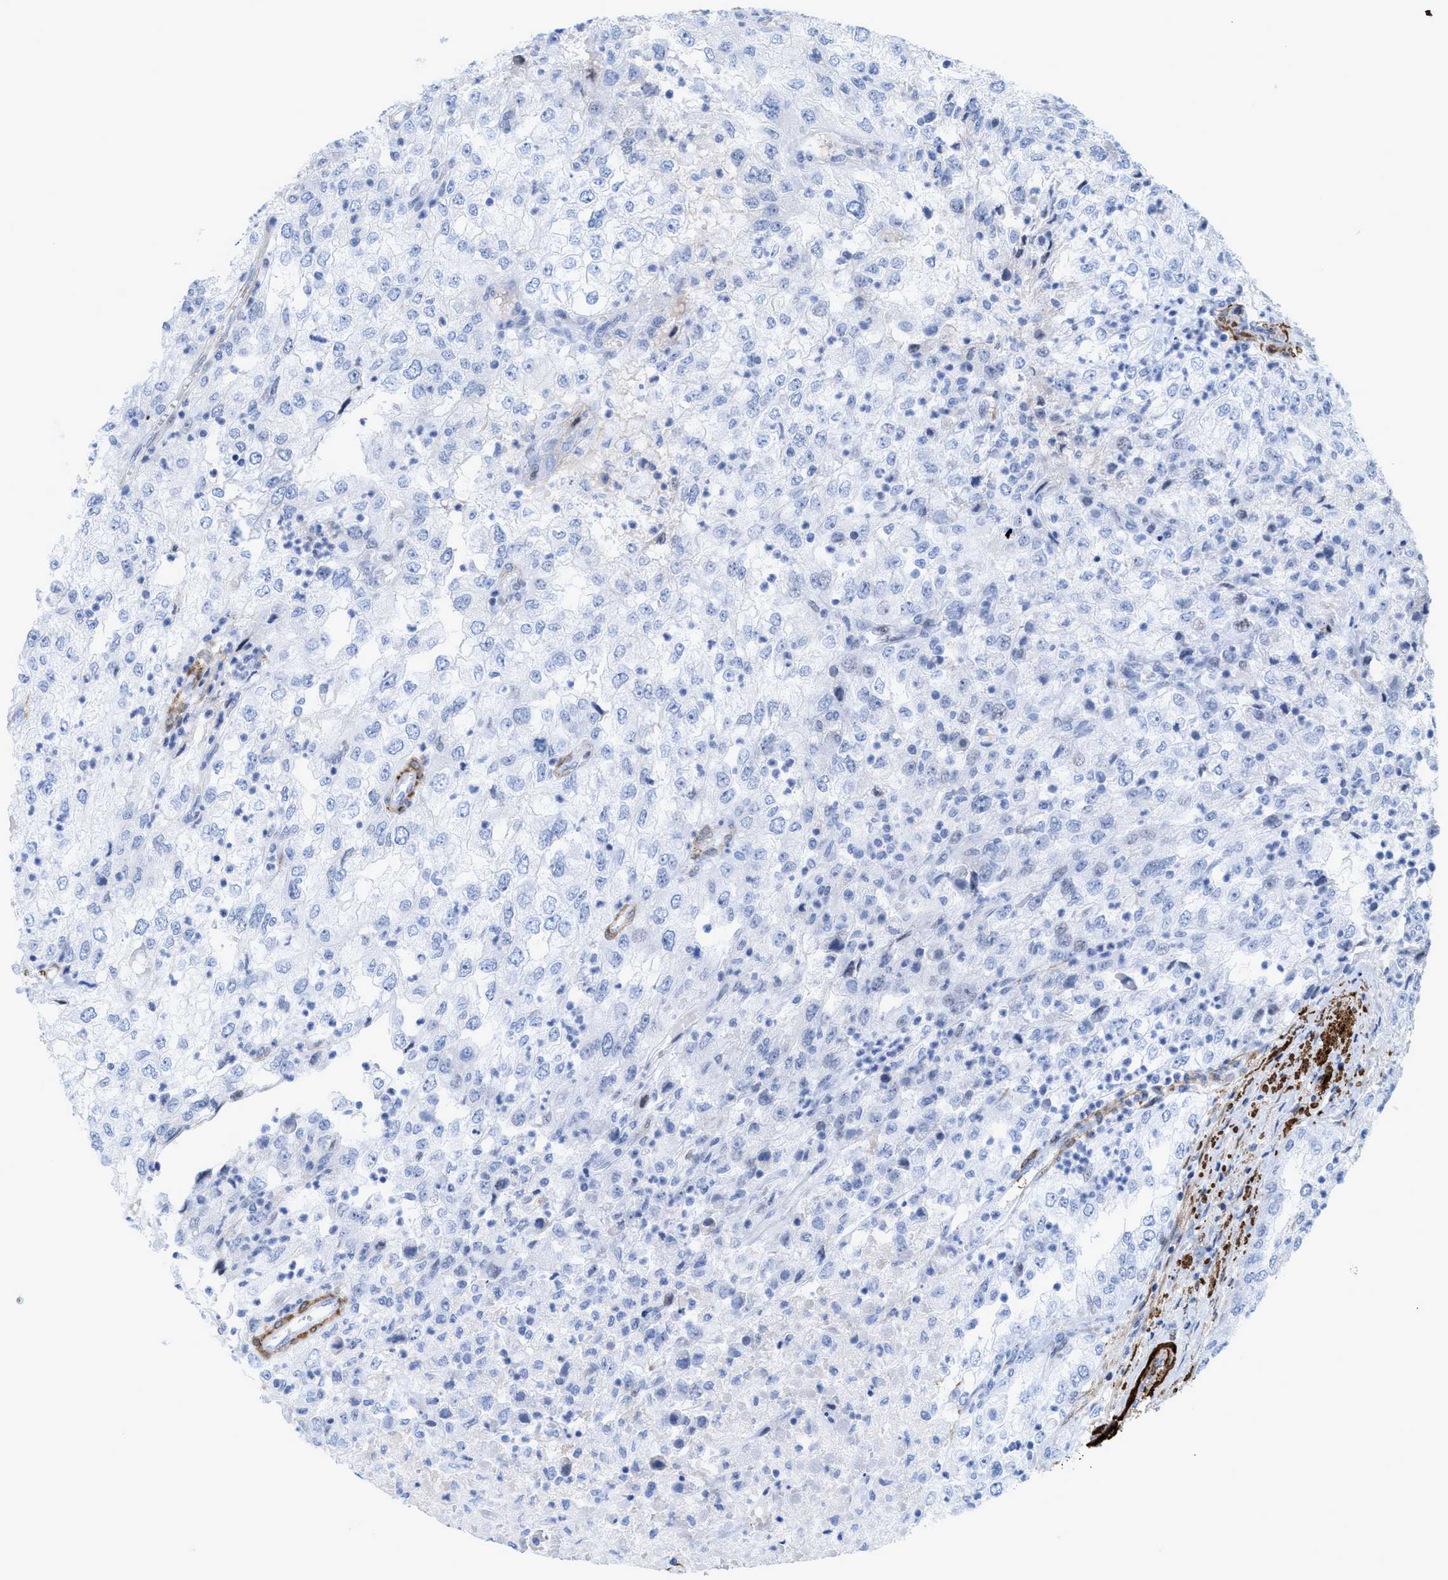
{"staining": {"intensity": "negative", "quantity": "none", "location": "none"}, "tissue": "renal cancer", "cell_type": "Tumor cells", "image_type": "cancer", "snomed": [{"axis": "morphology", "description": "Adenocarcinoma, NOS"}, {"axis": "topography", "description": "Kidney"}], "caption": "High magnification brightfield microscopy of renal adenocarcinoma stained with DAB (3,3'-diaminobenzidine) (brown) and counterstained with hematoxylin (blue): tumor cells show no significant expression.", "gene": "TAGLN", "patient": {"sex": "female", "age": 54}}